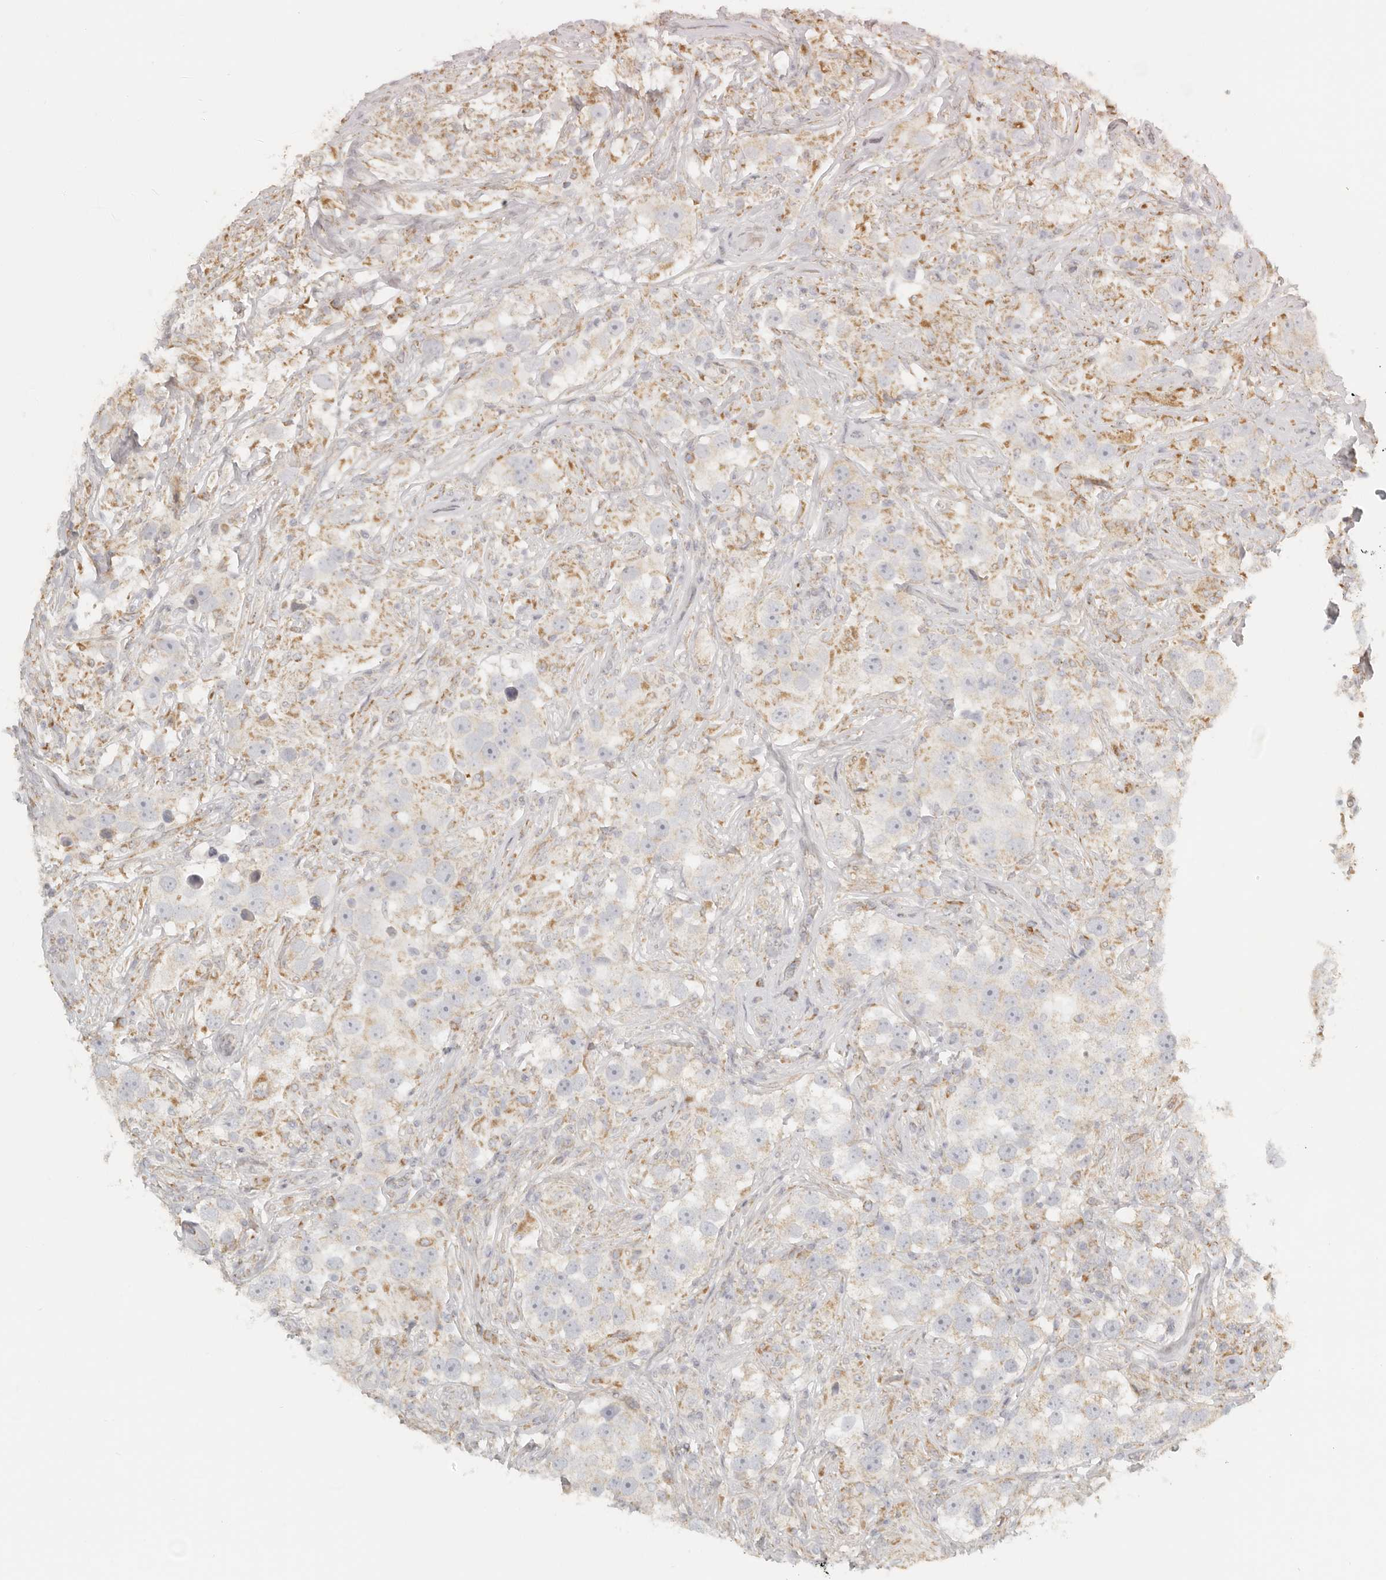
{"staining": {"intensity": "moderate", "quantity": "25%-75%", "location": "cytoplasmic/membranous"}, "tissue": "testis cancer", "cell_type": "Tumor cells", "image_type": "cancer", "snomed": [{"axis": "morphology", "description": "Seminoma, NOS"}, {"axis": "topography", "description": "Testis"}], "caption": "Immunohistochemistry (DAB) staining of human seminoma (testis) demonstrates moderate cytoplasmic/membranous protein positivity in approximately 25%-75% of tumor cells.", "gene": "KDF1", "patient": {"sex": "male", "age": 49}}